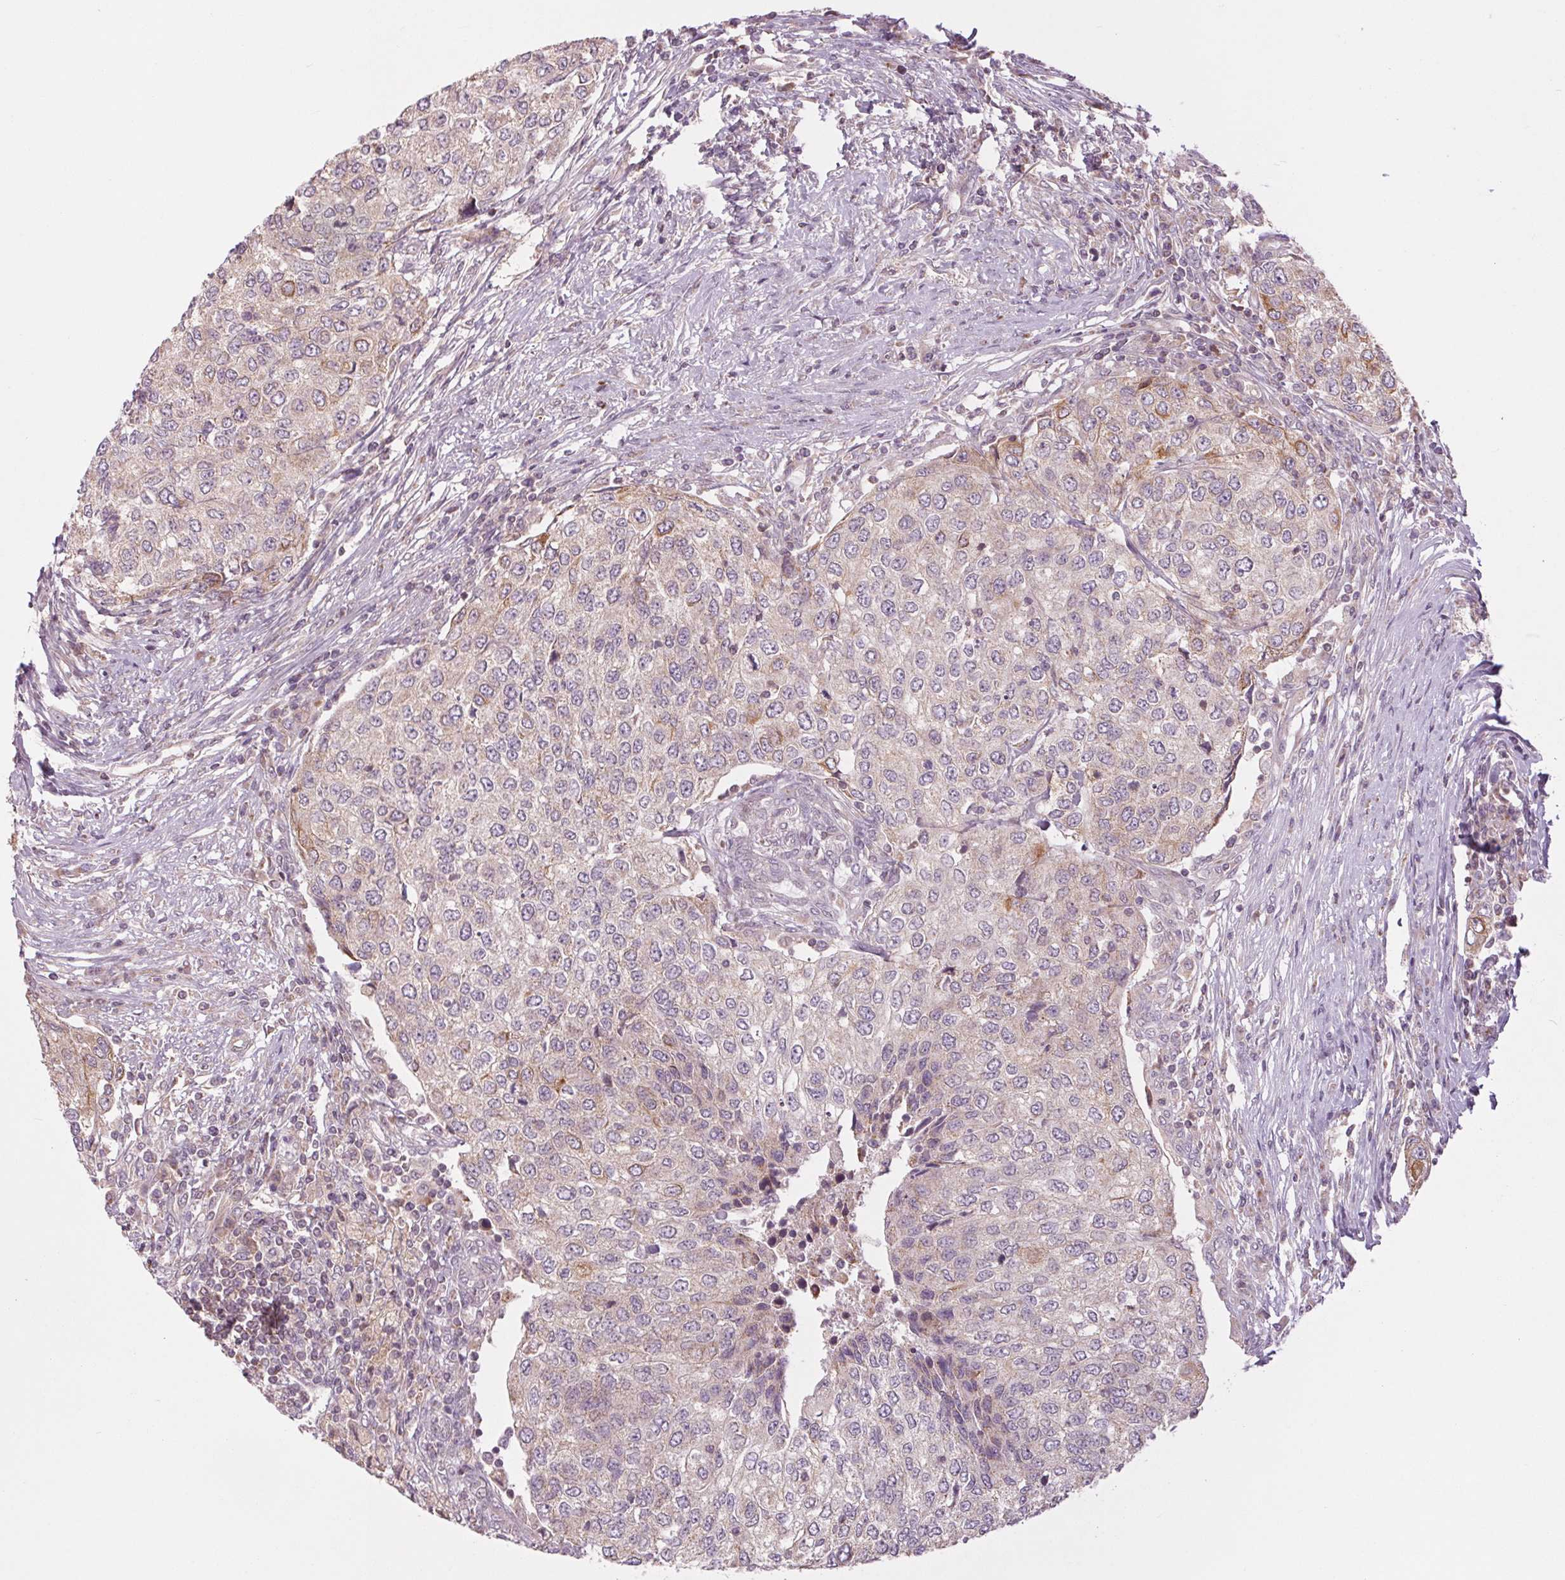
{"staining": {"intensity": "negative", "quantity": "none", "location": "none"}, "tissue": "urothelial cancer", "cell_type": "Tumor cells", "image_type": "cancer", "snomed": [{"axis": "morphology", "description": "Urothelial carcinoma, High grade"}, {"axis": "topography", "description": "Urinary bladder"}], "caption": "This is a histopathology image of IHC staining of urothelial cancer, which shows no positivity in tumor cells. (DAB immunohistochemistry (IHC), high magnification).", "gene": "MAP3K5", "patient": {"sex": "female", "age": 78}}